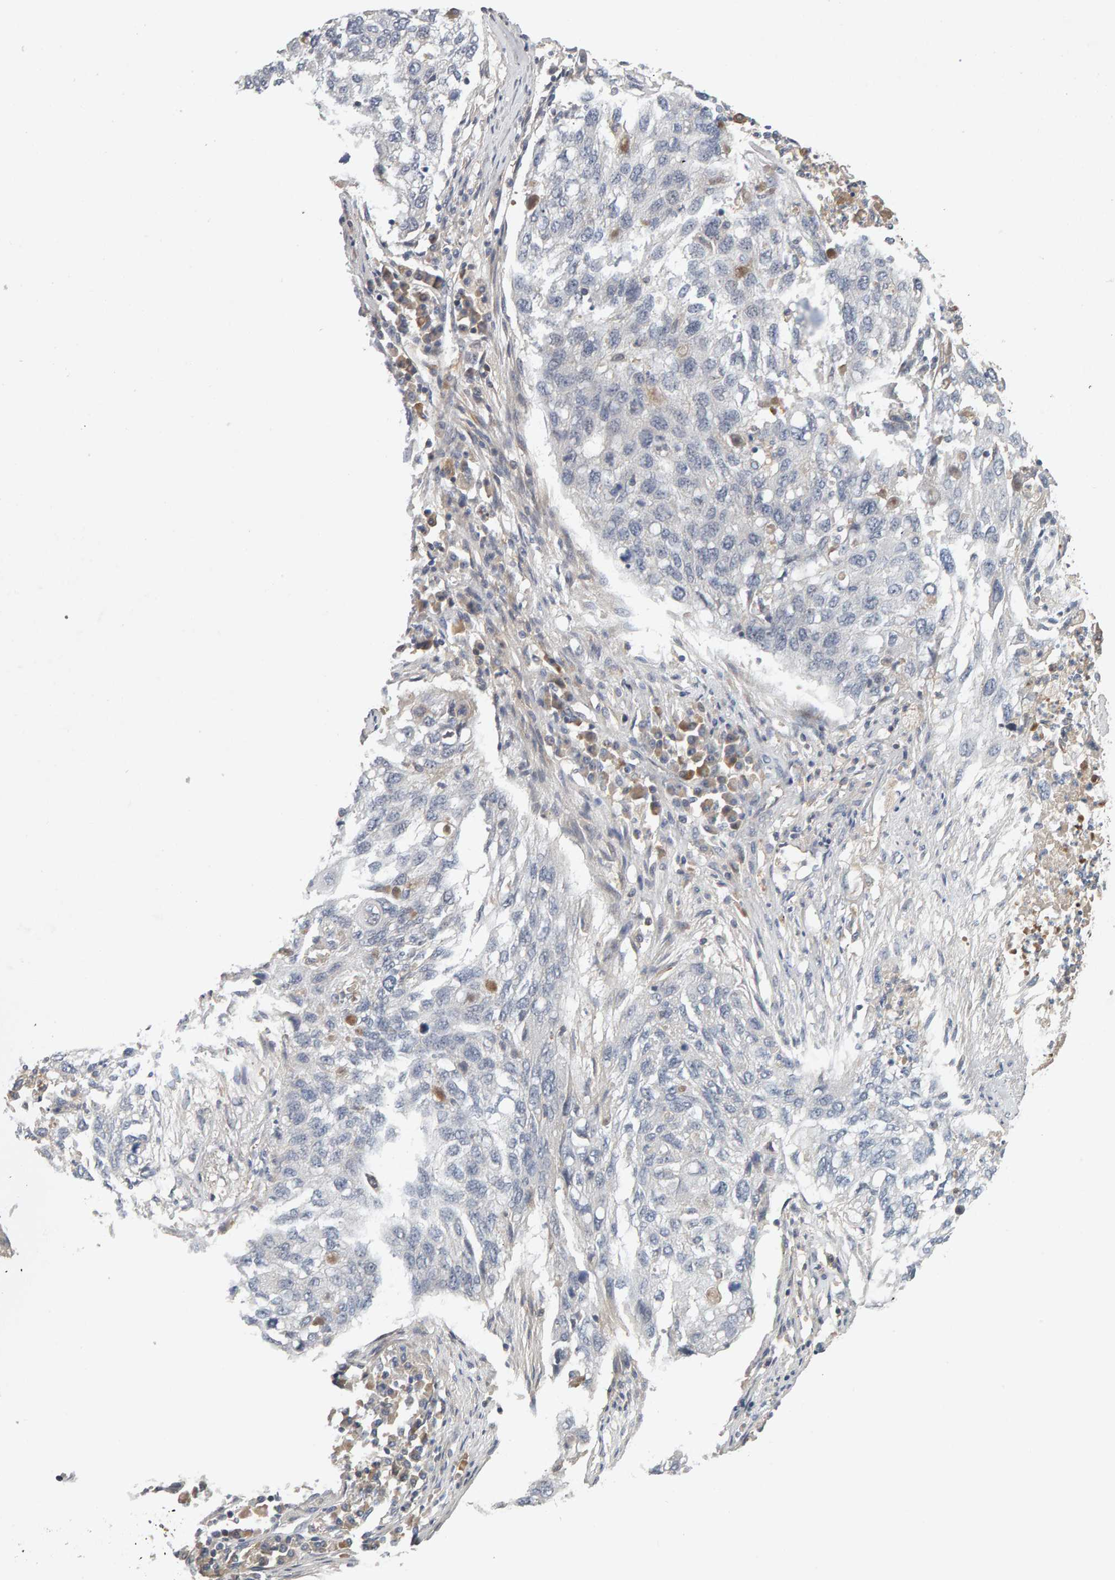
{"staining": {"intensity": "negative", "quantity": "none", "location": "none"}, "tissue": "lung cancer", "cell_type": "Tumor cells", "image_type": "cancer", "snomed": [{"axis": "morphology", "description": "Squamous cell carcinoma, NOS"}, {"axis": "topography", "description": "Lung"}], "caption": "Lung squamous cell carcinoma was stained to show a protein in brown. There is no significant staining in tumor cells.", "gene": "NUDCD1", "patient": {"sex": "female", "age": 63}}